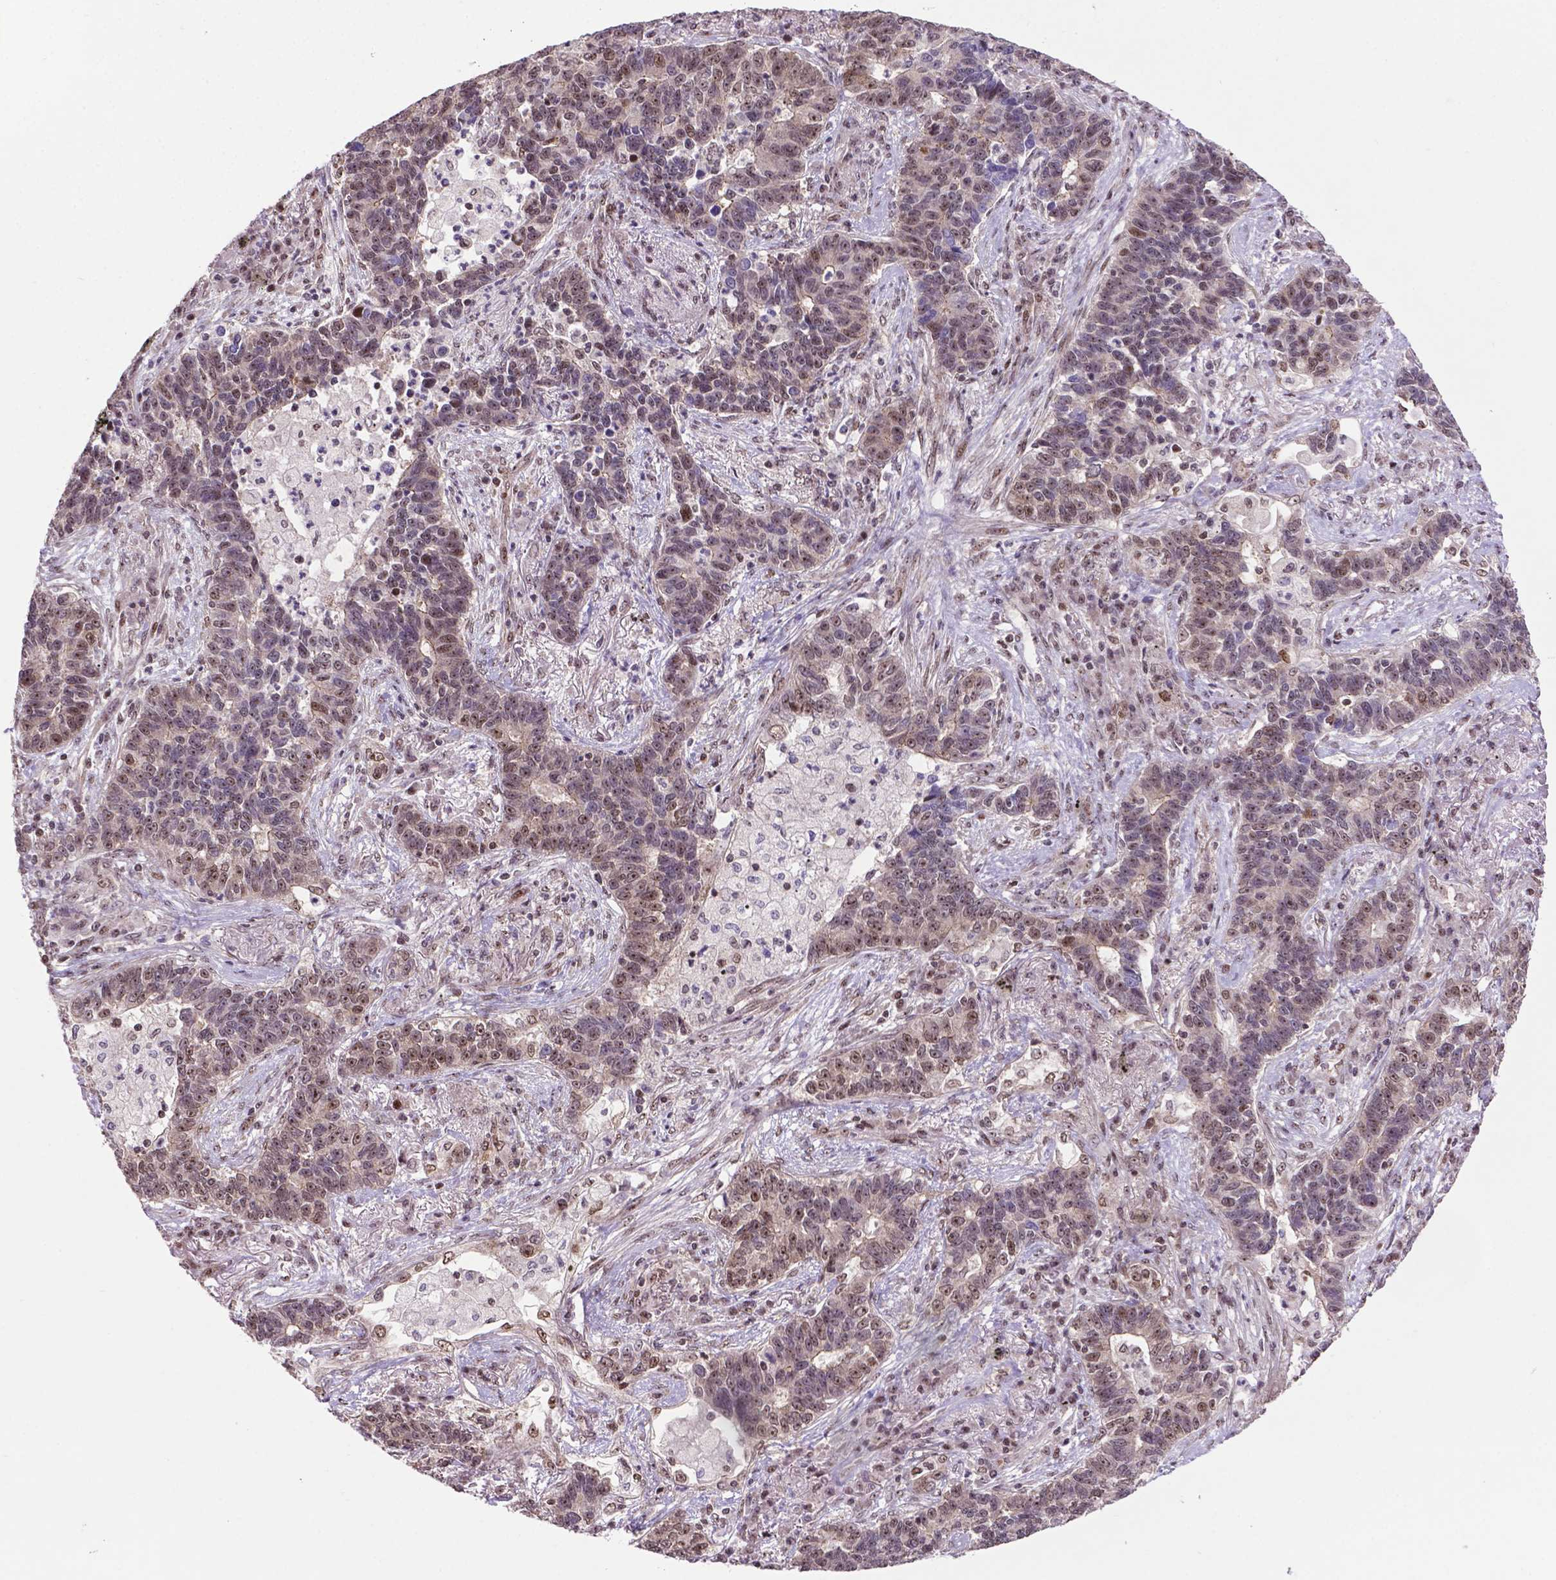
{"staining": {"intensity": "moderate", "quantity": "25%-75%", "location": "nuclear"}, "tissue": "lung cancer", "cell_type": "Tumor cells", "image_type": "cancer", "snomed": [{"axis": "morphology", "description": "Adenocarcinoma, NOS"}, {"axis": "topography", "description": "Lung"}], "caption": "Immunohistochemistry image of neoplastic tissue: human adenocarcinoma (lung) stained using immunohistochemistry (IHC) shows medium levels of moderate protein expression localized specifically in the nuclear of tumor cells, appearing as a nuclear brown color.", "gene": "CSNK2A1", "patient": {"sex": "female", "age": 57}}